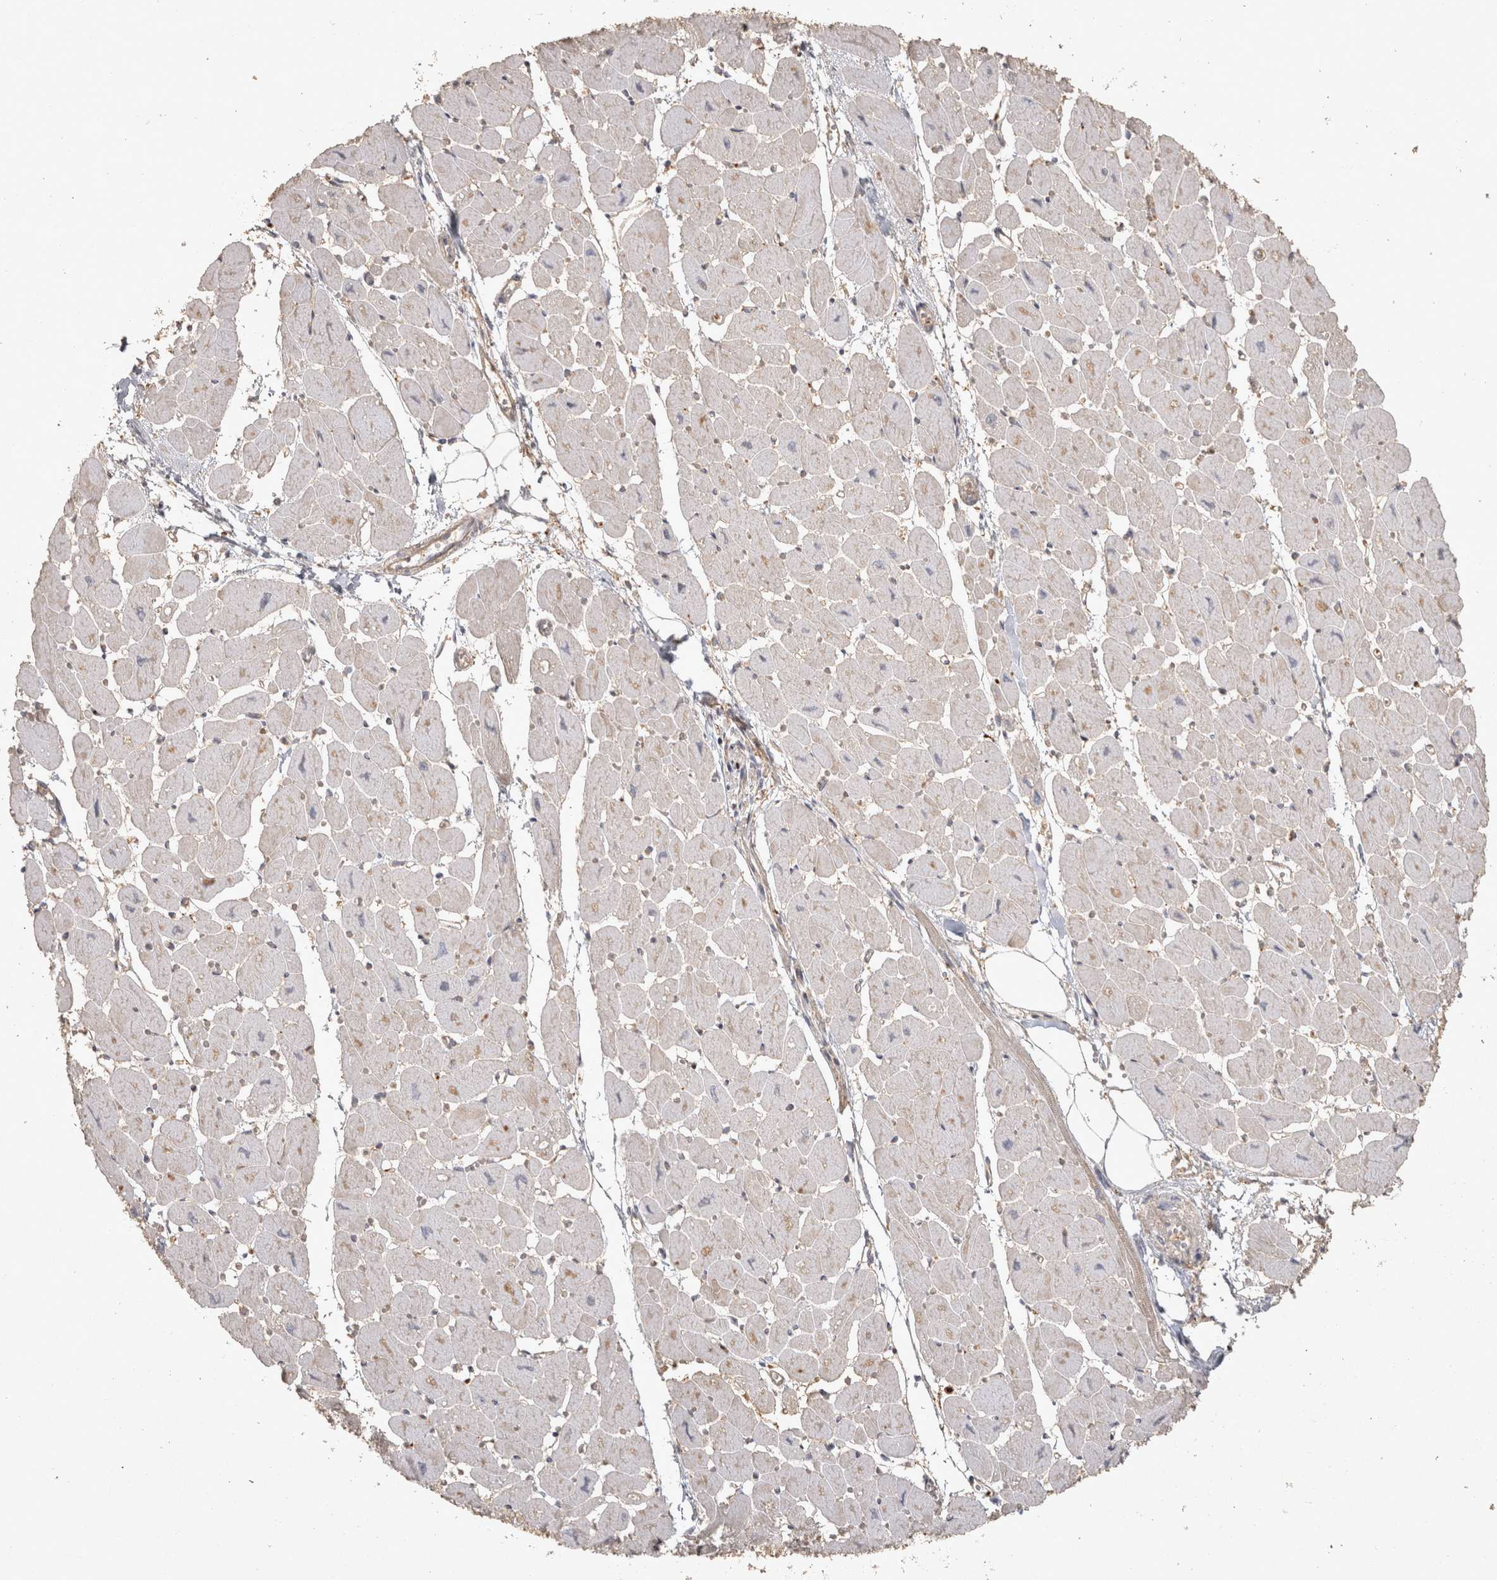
{"staining": {"intensity": "weak", "quantity": "25%-75%", "location": "cytoplasmic/membranous"}, "tissue": "heart muscle", "cell_type": "Cardiomyocytes", "image_type": "normal", "snomed": [{"axis": "morphology", "description": "Normal tissue, NOS"}, {"axis": "topography", "description": "Heart"}], "caption": "An immunohistochemistry (IHC) histopathology image of unremarkable tissue is shown. Protein staining in brown highlights weak cytoplasmic/membranous positivity in heart muscle within cardiomyocytes.", "gene": "OSTN", "patient": {"sex": "female", "age": 54}}